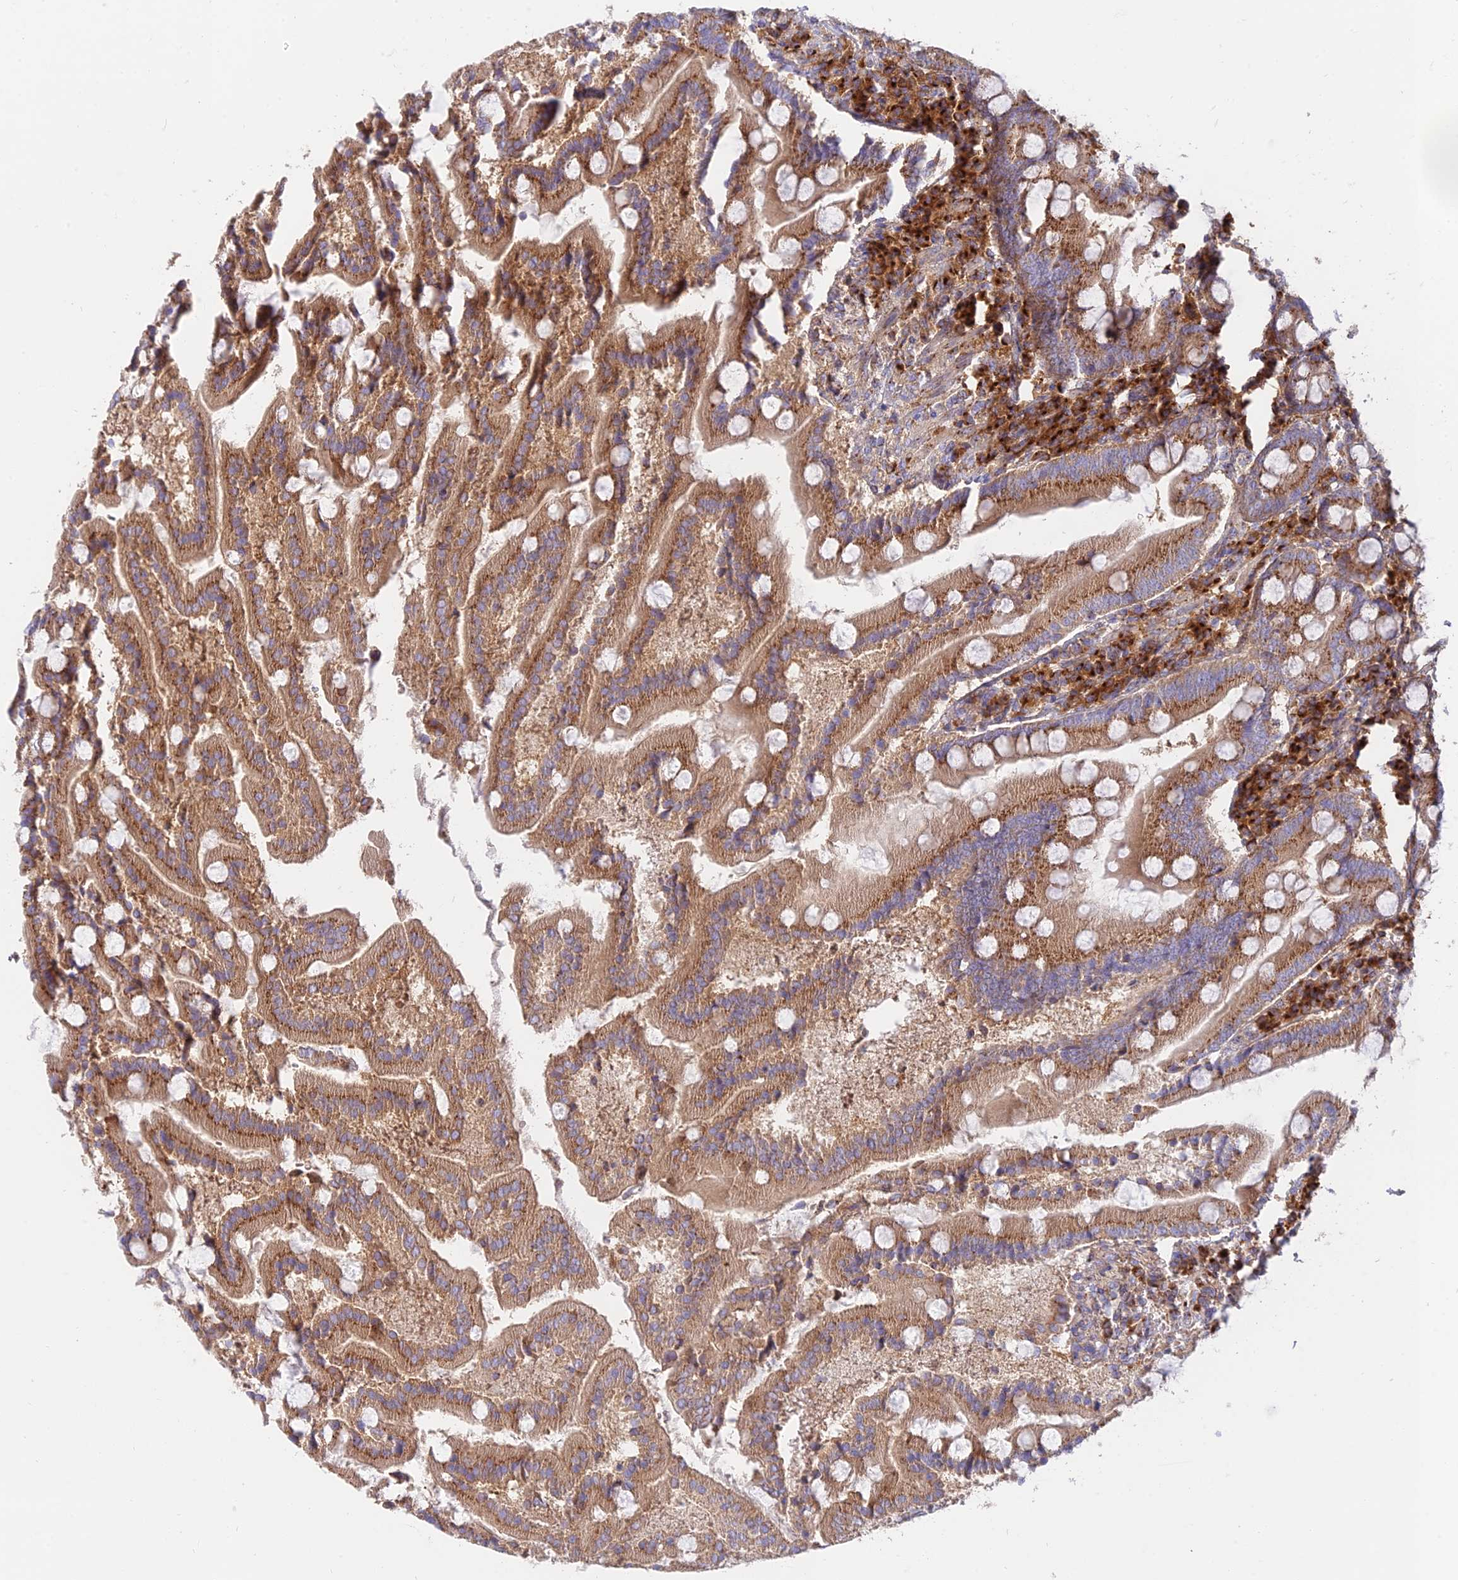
{"staining": {"intensity": "moderate", "quantity": ">75%", "location": "cytoplasmic/membranous"}, "tissue": "duodenum", "cell_type": "Glandular cells", "image_type": "normal", "snomed": [{"axis": "morphology", "description": "Normal tissue, NOS"}, {"axis": "topography", "description": "Duodenum"}], "caption": "This photomicrograph shows unremarkable duodenum stained with immunohistochemistry to label a protein in brown. The cytoplasmic/membranous of glandular cells show moderate positivity for the protein. Nuclei are counter-stained blue.", "gene": "GOLGA3", "patient": {"sex": "male", "age": 50}}